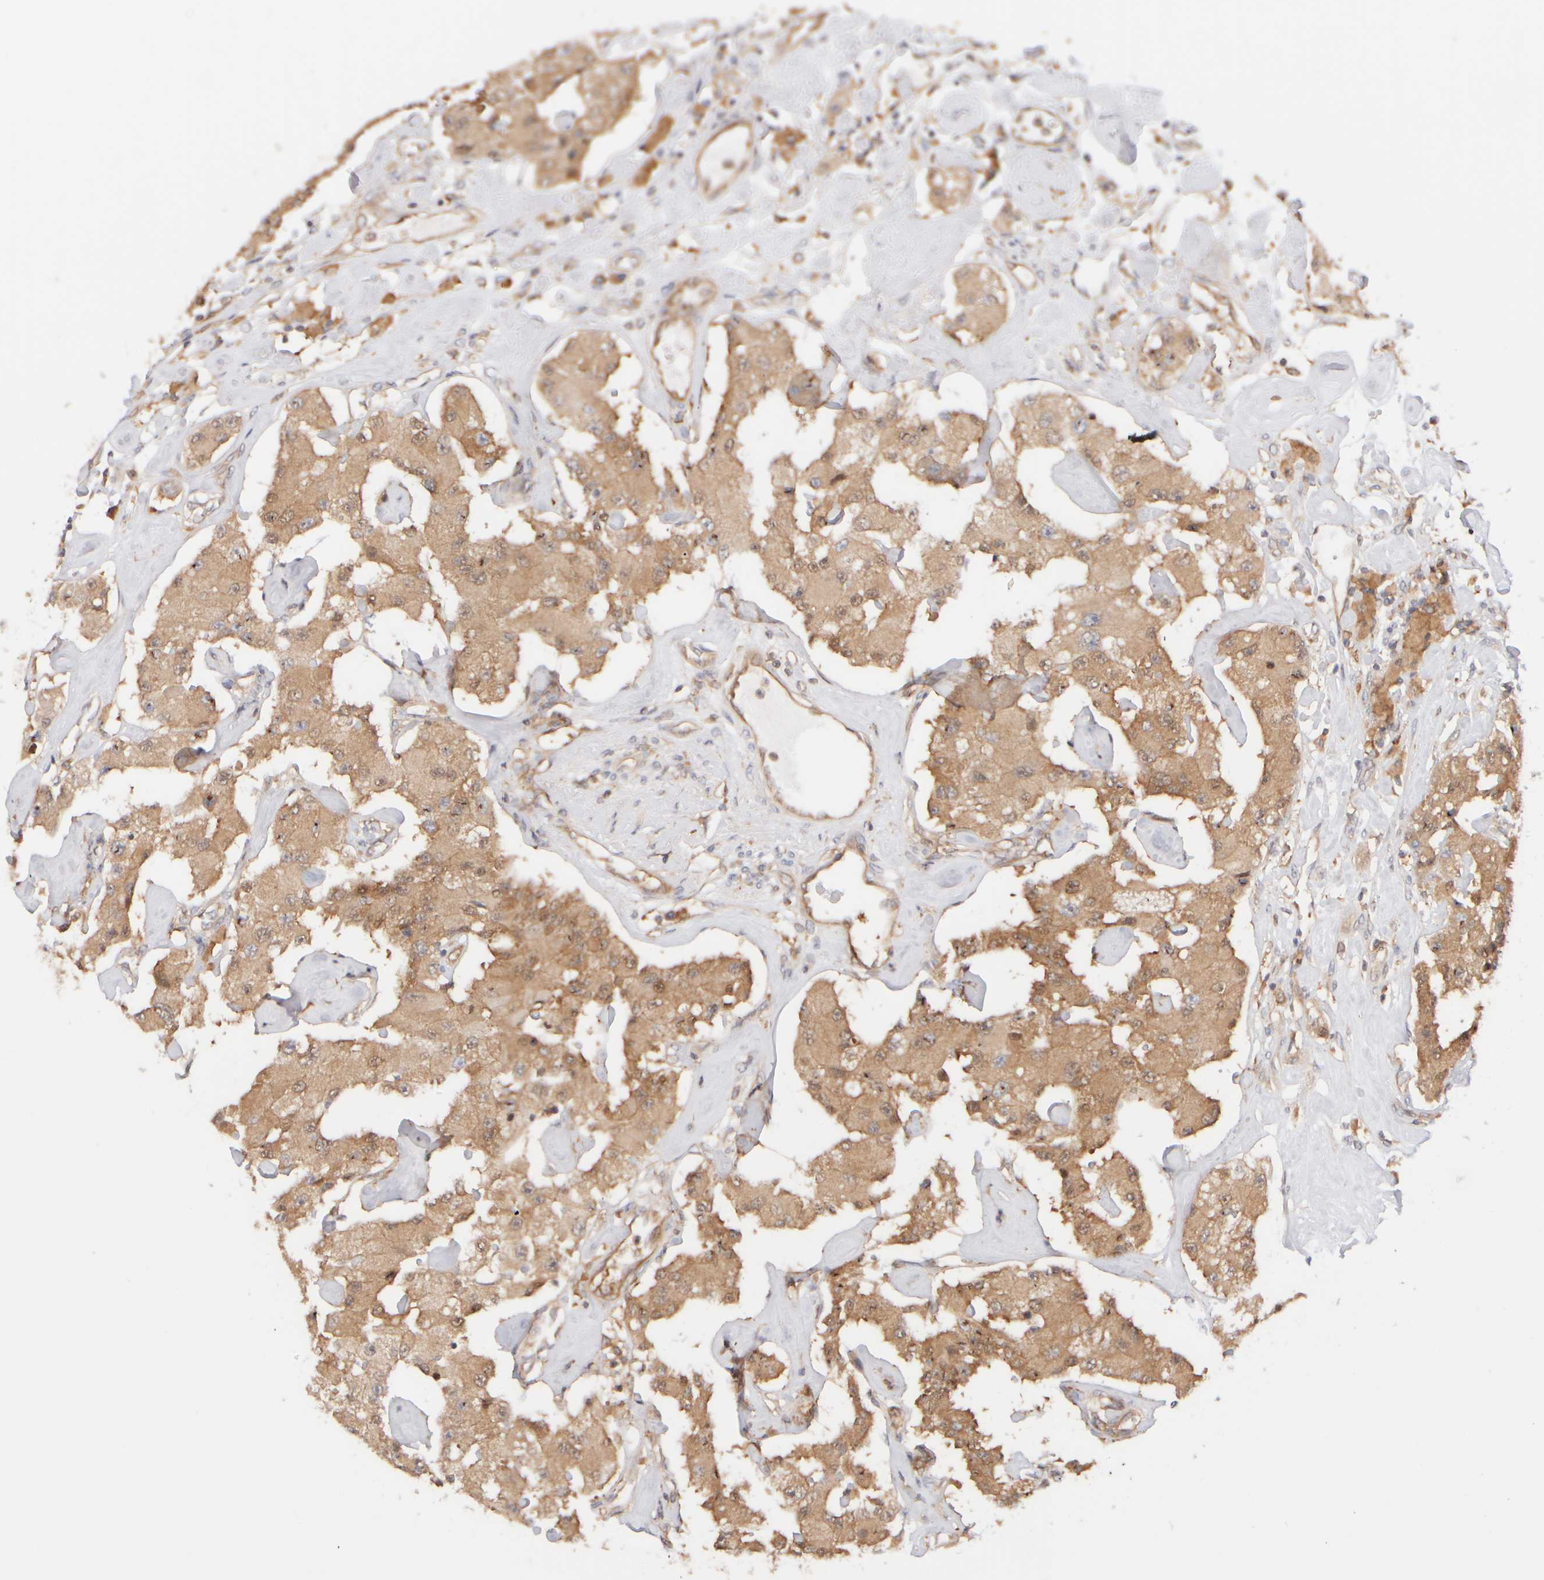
{"staining": {"intensity": "moderate", "quantity": ">75%", "location": "cytoplasmic/membranous"}, "tissue": "carcinoid", "cell_type": "Tumor cells", "image_type": "cancer", "snomed": [{"axis": "morphology", "description": "Carcinoid, malignant, NOS"}, {"axis": "topography", "description": "Pancreas"}], "caption": "Immunohistochemical staining of human carcinoid (malignant) reveals medium levels of moderate cytoplasmic/membranous protein staining in approximately >75% of tumor cells.", "gene": "RABEP1", "patient": {"sex": "male", "age": 41}}